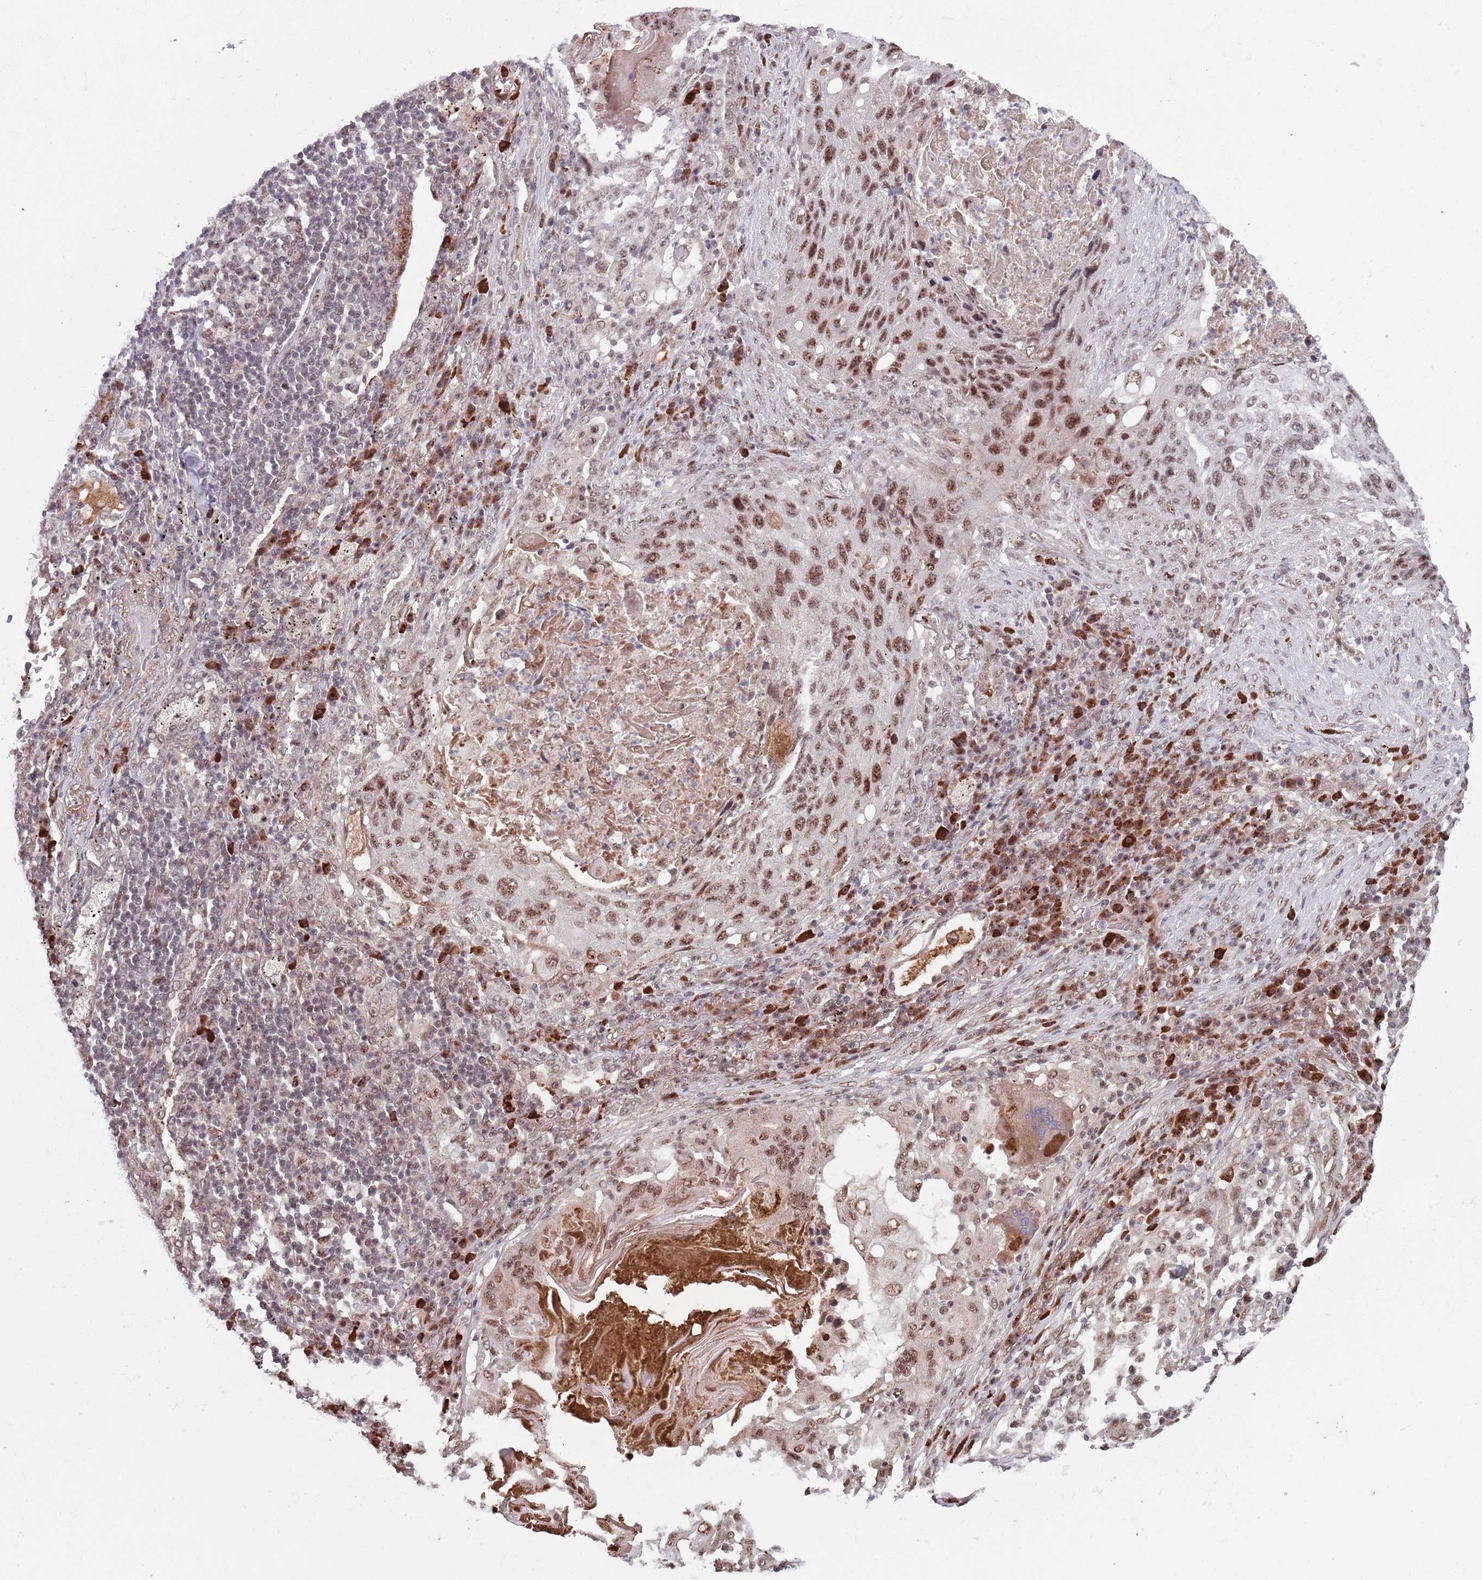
{"staining": {"intensity": "moderate", "quantity": ">75%", "location": "nuclear"}, "tissue": "lung cancer", "cell_type": "Tumor cells", "image_type": "cancer", "snomed": [{"axis": "morphology", "description": "Squamous cell carcinoma, NOS"}, {"axis": "topography", "description": "Lung"}], "caption": "The micrograph demonstrates staining of lung squamous cell carcinoma, revealing moderate nuclear protein staining (brown color) within tumor cells.", "gene": "SIPA1L3", "patient": {"sex": "female", "age": 63}}